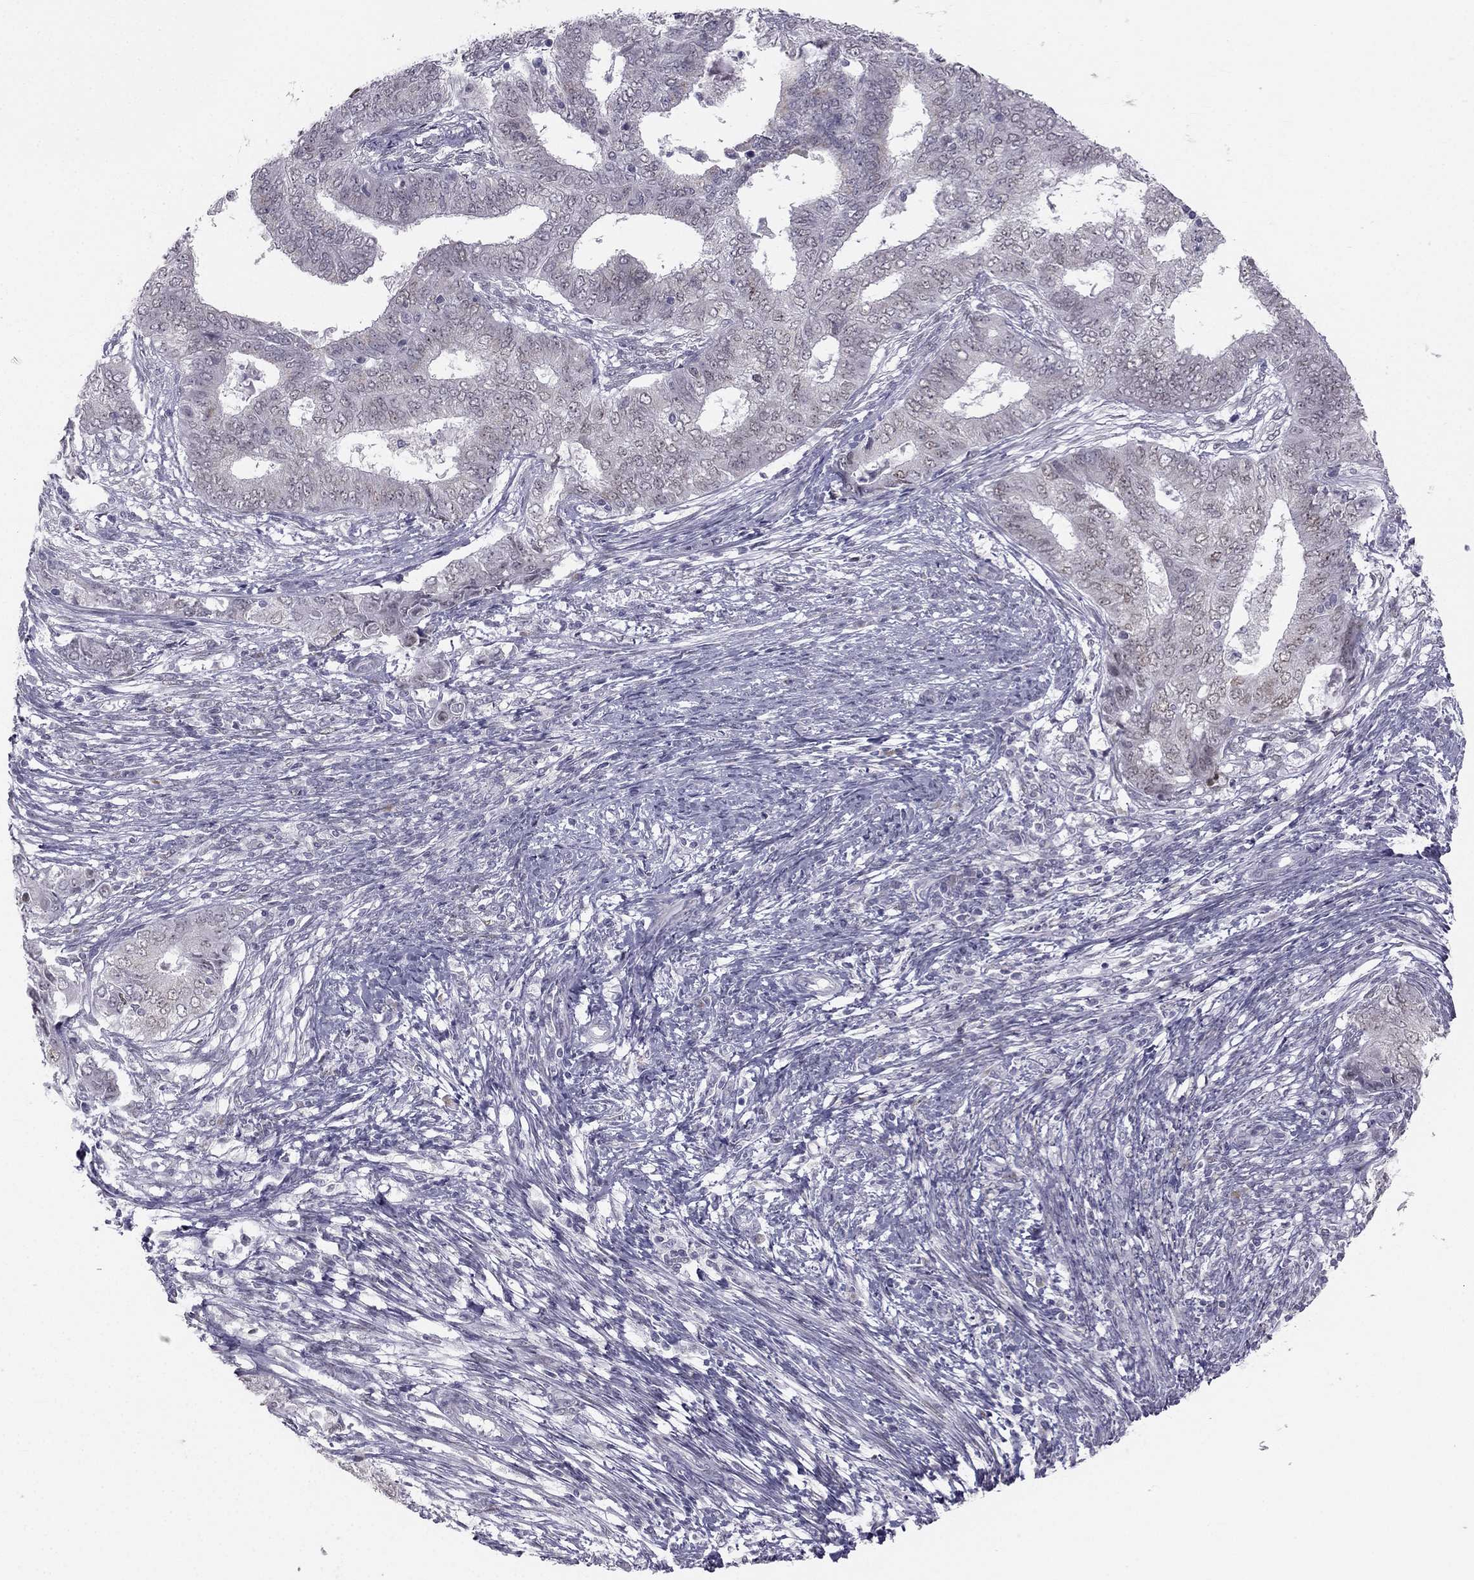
{"staining": {"intensity": "negative", "quantity": "none", "location": "none"}, "tissue": "endometrial cancer", "cell_type": "Tumor cells", "image_type": "cancer", "snomed": [{"axis": "morphology", "description": "Adenocarcinoma, NOS"}, {"axis": "topography", "description": "Endometrium"}], "caption": "Tumor cells show no significant protein staining in endometrial cancer (adenocarcinoma).", "gene": "TRPS1", "patient": {"sex": "female", "age": 62}}